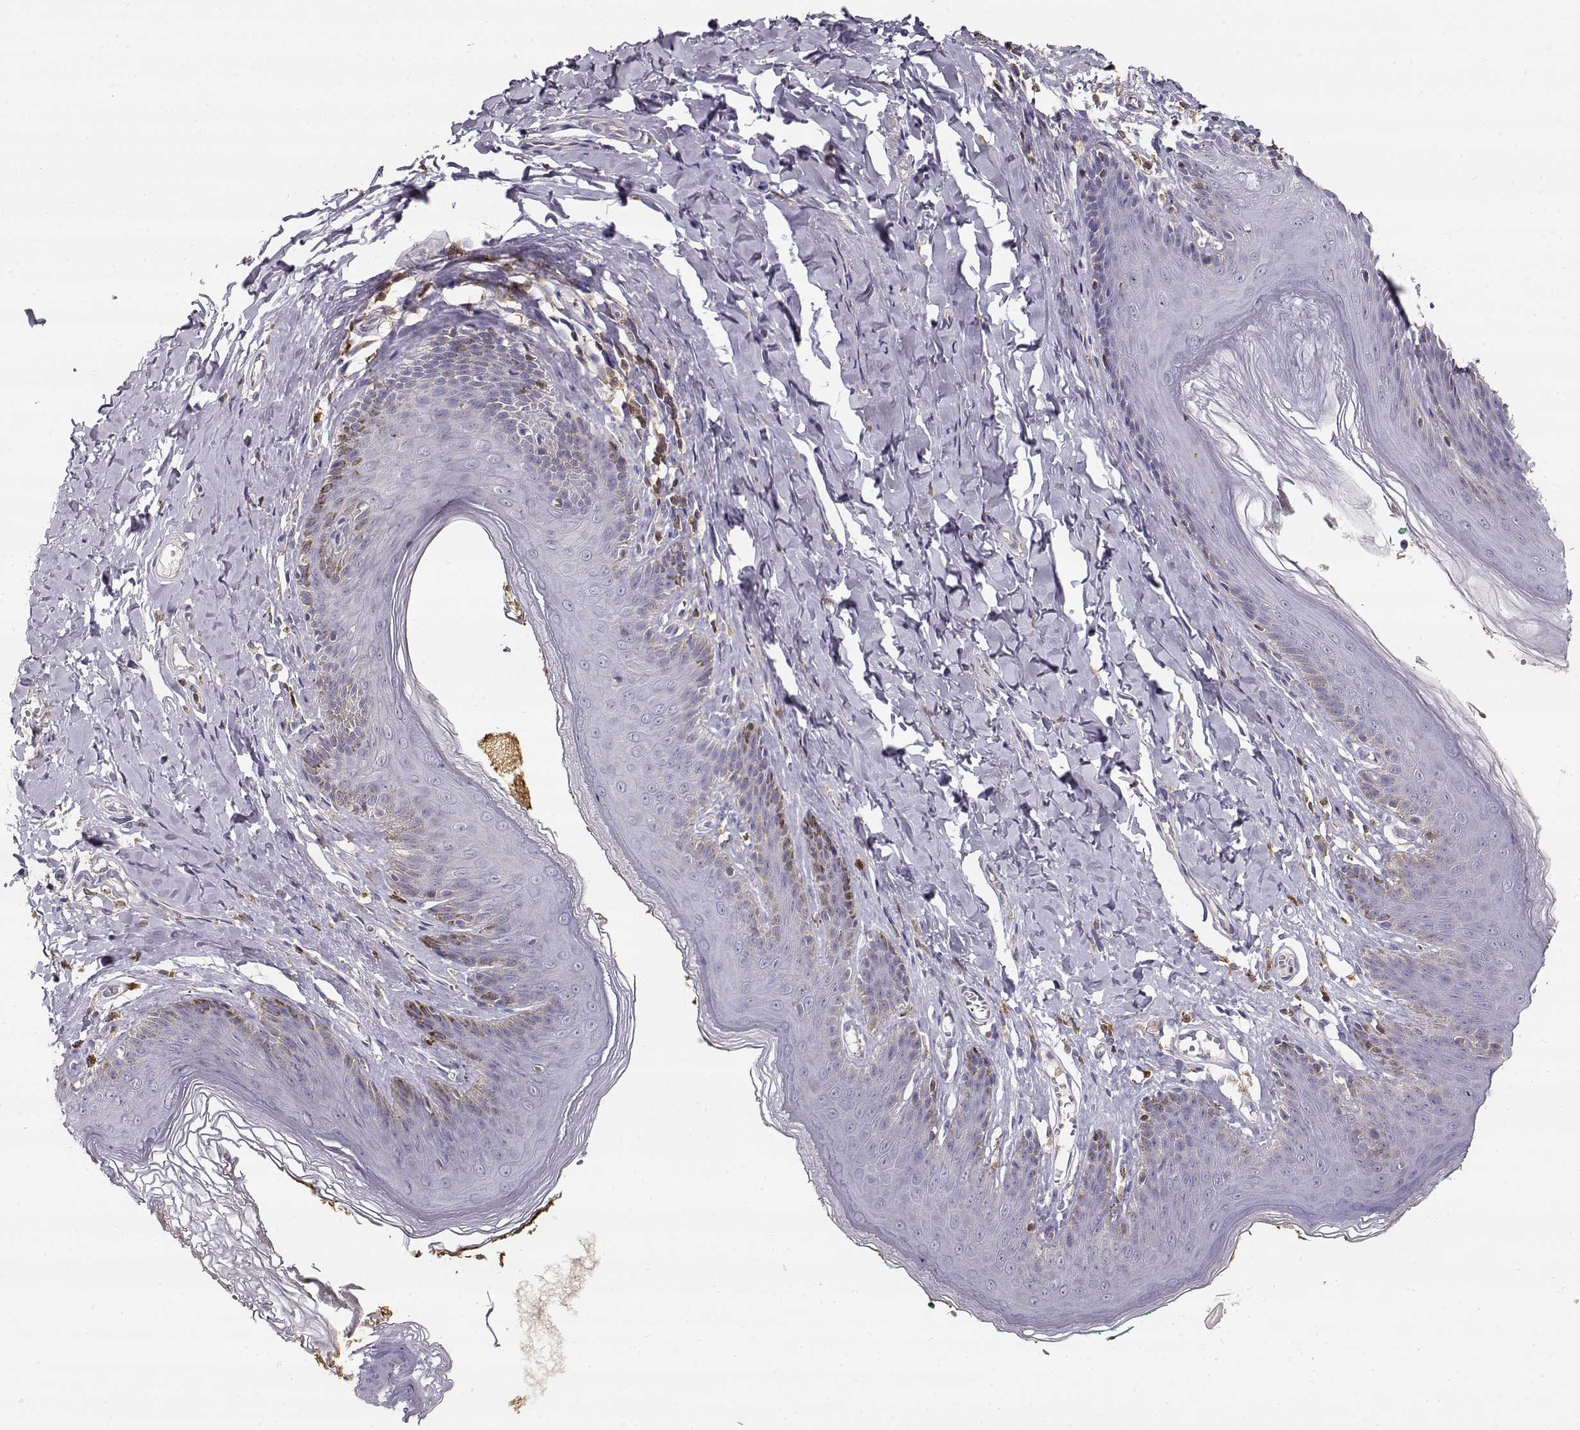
{"staining": {"intensity": "negative", "quantity": "none", "location": "none"}, "tissue": "skin", "cell_type": "Epidermal cells", "image_type": "normal", "snomed": [{"axis": "morphology", "description": "Normal tissue, NOS"}, {"axis": "topography", "description": "Vulva"}, {"axis": "topography", "description": "Peripheral nerve tissue"}], "caption": "Immunohistochemistry (IHC) micrograph of normal skin: skin stained with DAB (3,3'-diaminobenzidine) shows no significant protein positivity in epidermal cells.", "gene": "VAV1", "patient": {"sex": "female", "age": 66}}